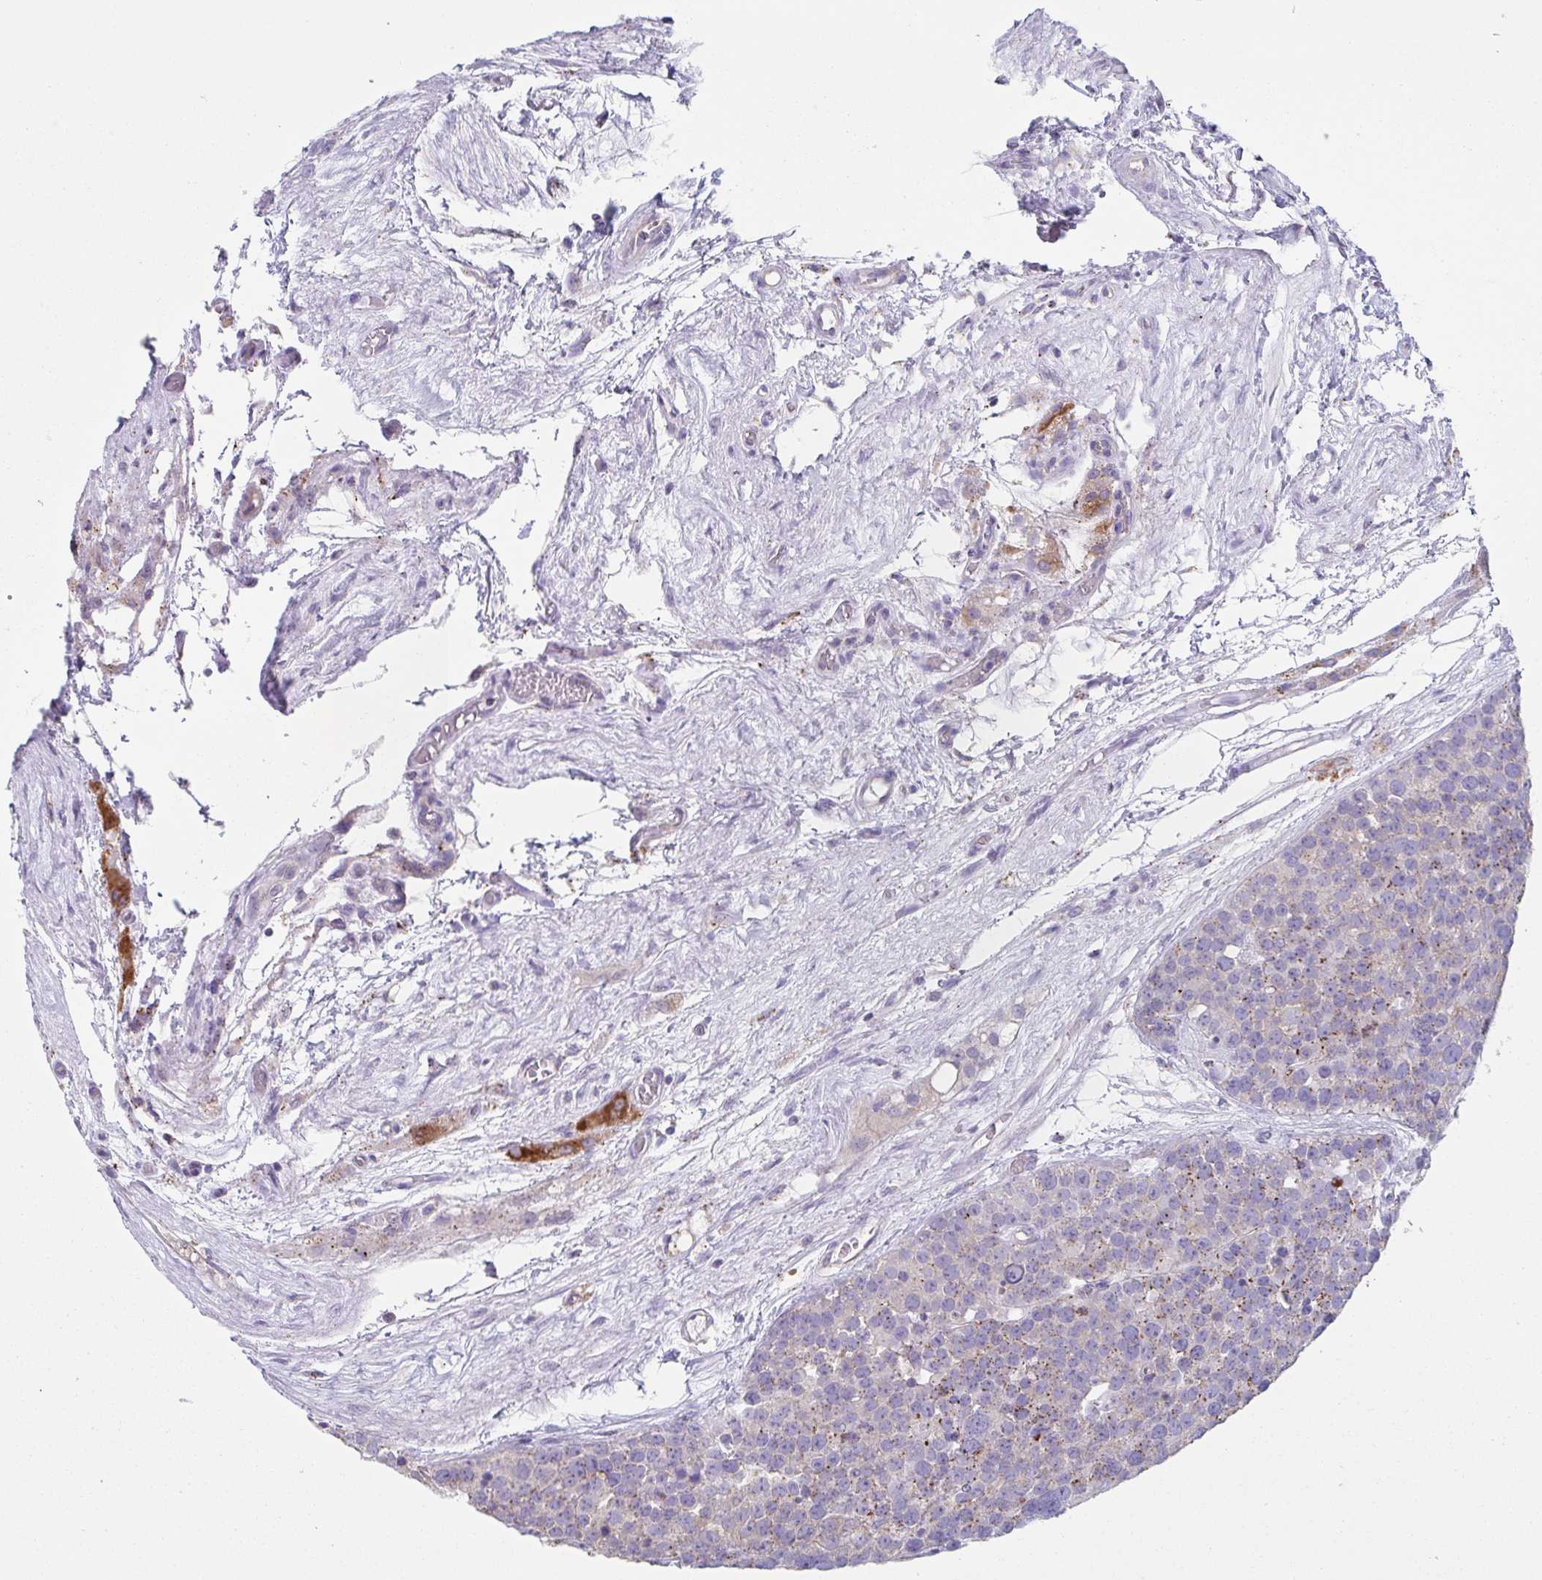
{"staining": {"intensity": "moderate", "quantity": "25%-75%", "location": "cytoplasmic/membranous"}, "tissue": "testis cancer", "cell_type": "Tumor cells", "image_type": "cancer", "snomed": [{"axis": "morphology", "description": "Seminoma, NOS"}, {"axis": "topography", "description": "Testis"}], "caption": "This is an image of immunohistochemistry staining of testis seminoma, which shows moderate staining in the cytoplasmic/membranous of tumor cells.", "gene": "CHMP5", "patient": {"sex": "male", "age": 71}}